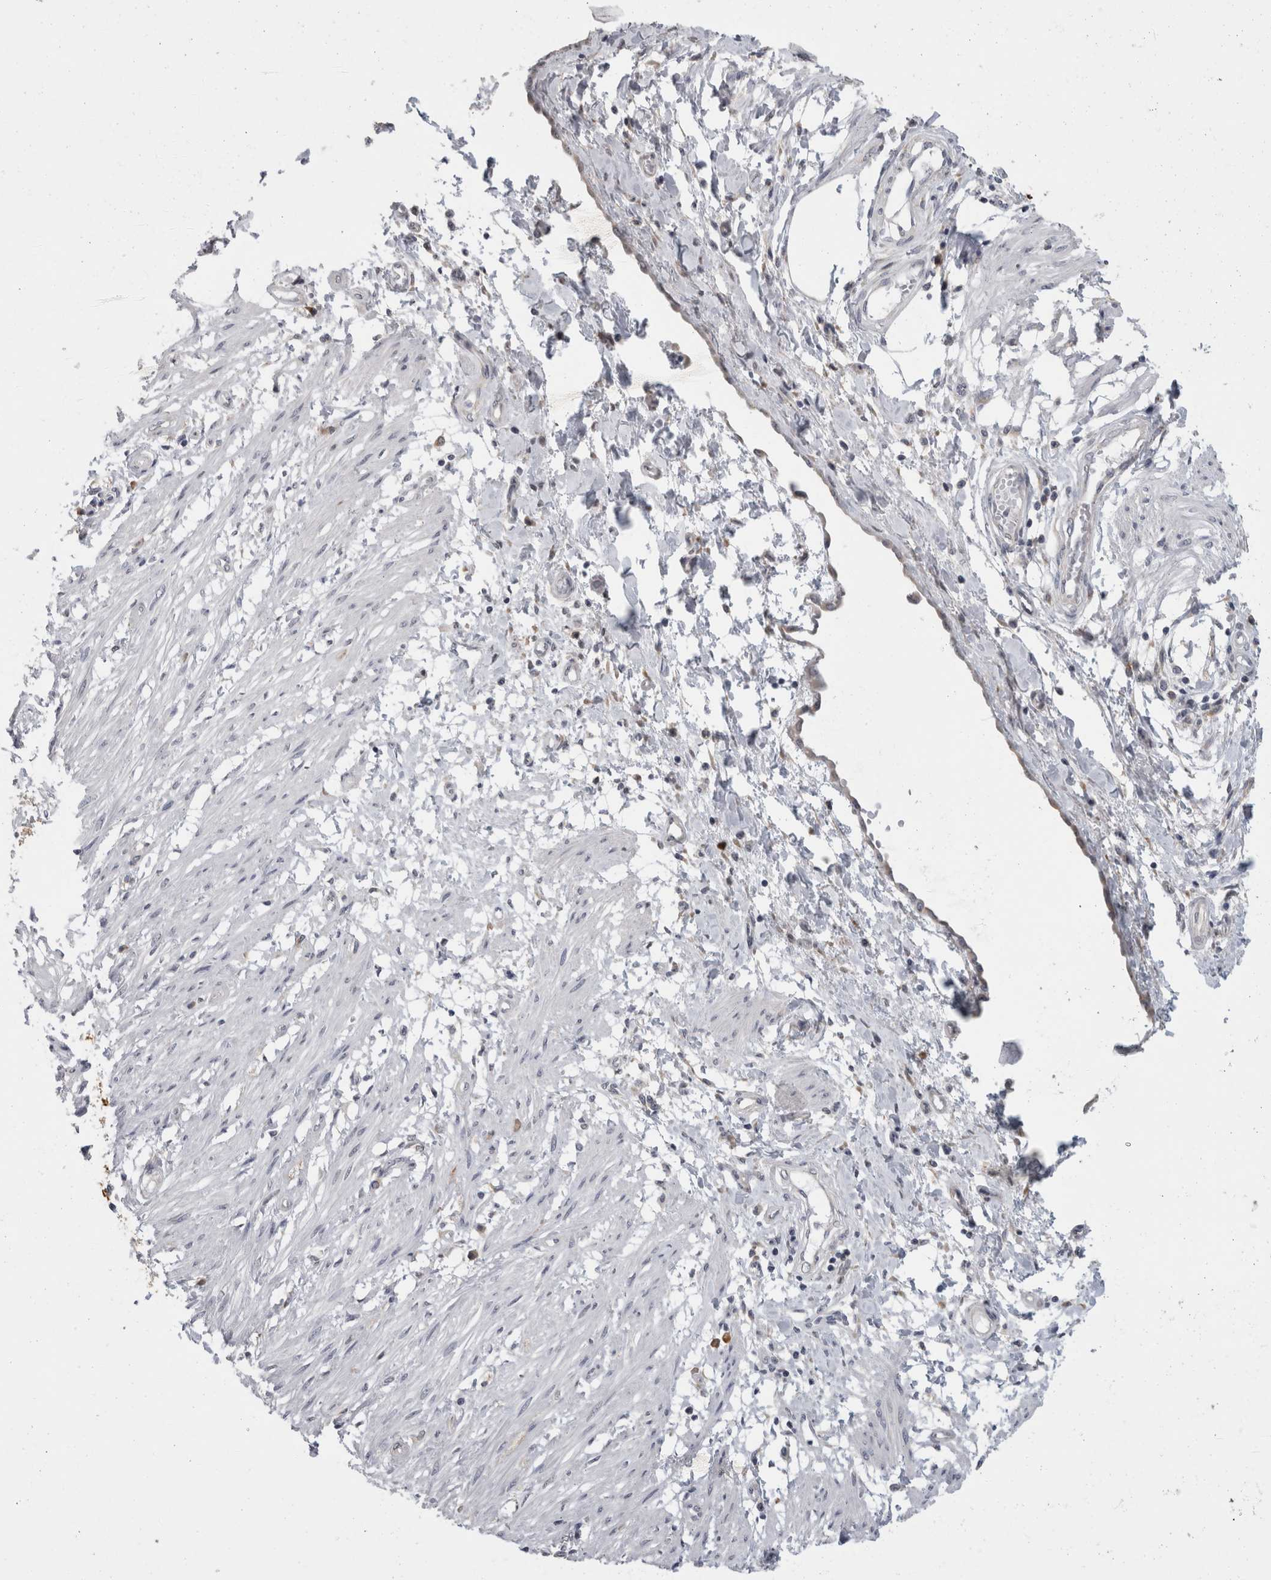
{"staining": {"intensity": "negative", "quantity": "none", "location": "none"}, "tissue": "smooth muscle", "cell_type": "Smooth muscle cells", "image_type": "normal", "snomed": [{"axis": "morphology", "description": "Normal tissue, NOS"}, {"axis": "morphology", "description": "Adenocarcinoma, NOS"}, {"axis": "topography", "description": "Smooth muscle"}, {"axis": "topography", "description": "Colon"}], "caption": "Smooth muscle was stained to show a protein in brown. There is no significant expression in smooth muscle cells. (DAB (3,3'-diaminobenzidine) immunohistochemistry (IHC), high magnification).", "gene": "TMEM242", "patient": {"sex": "male", "age": 14}}